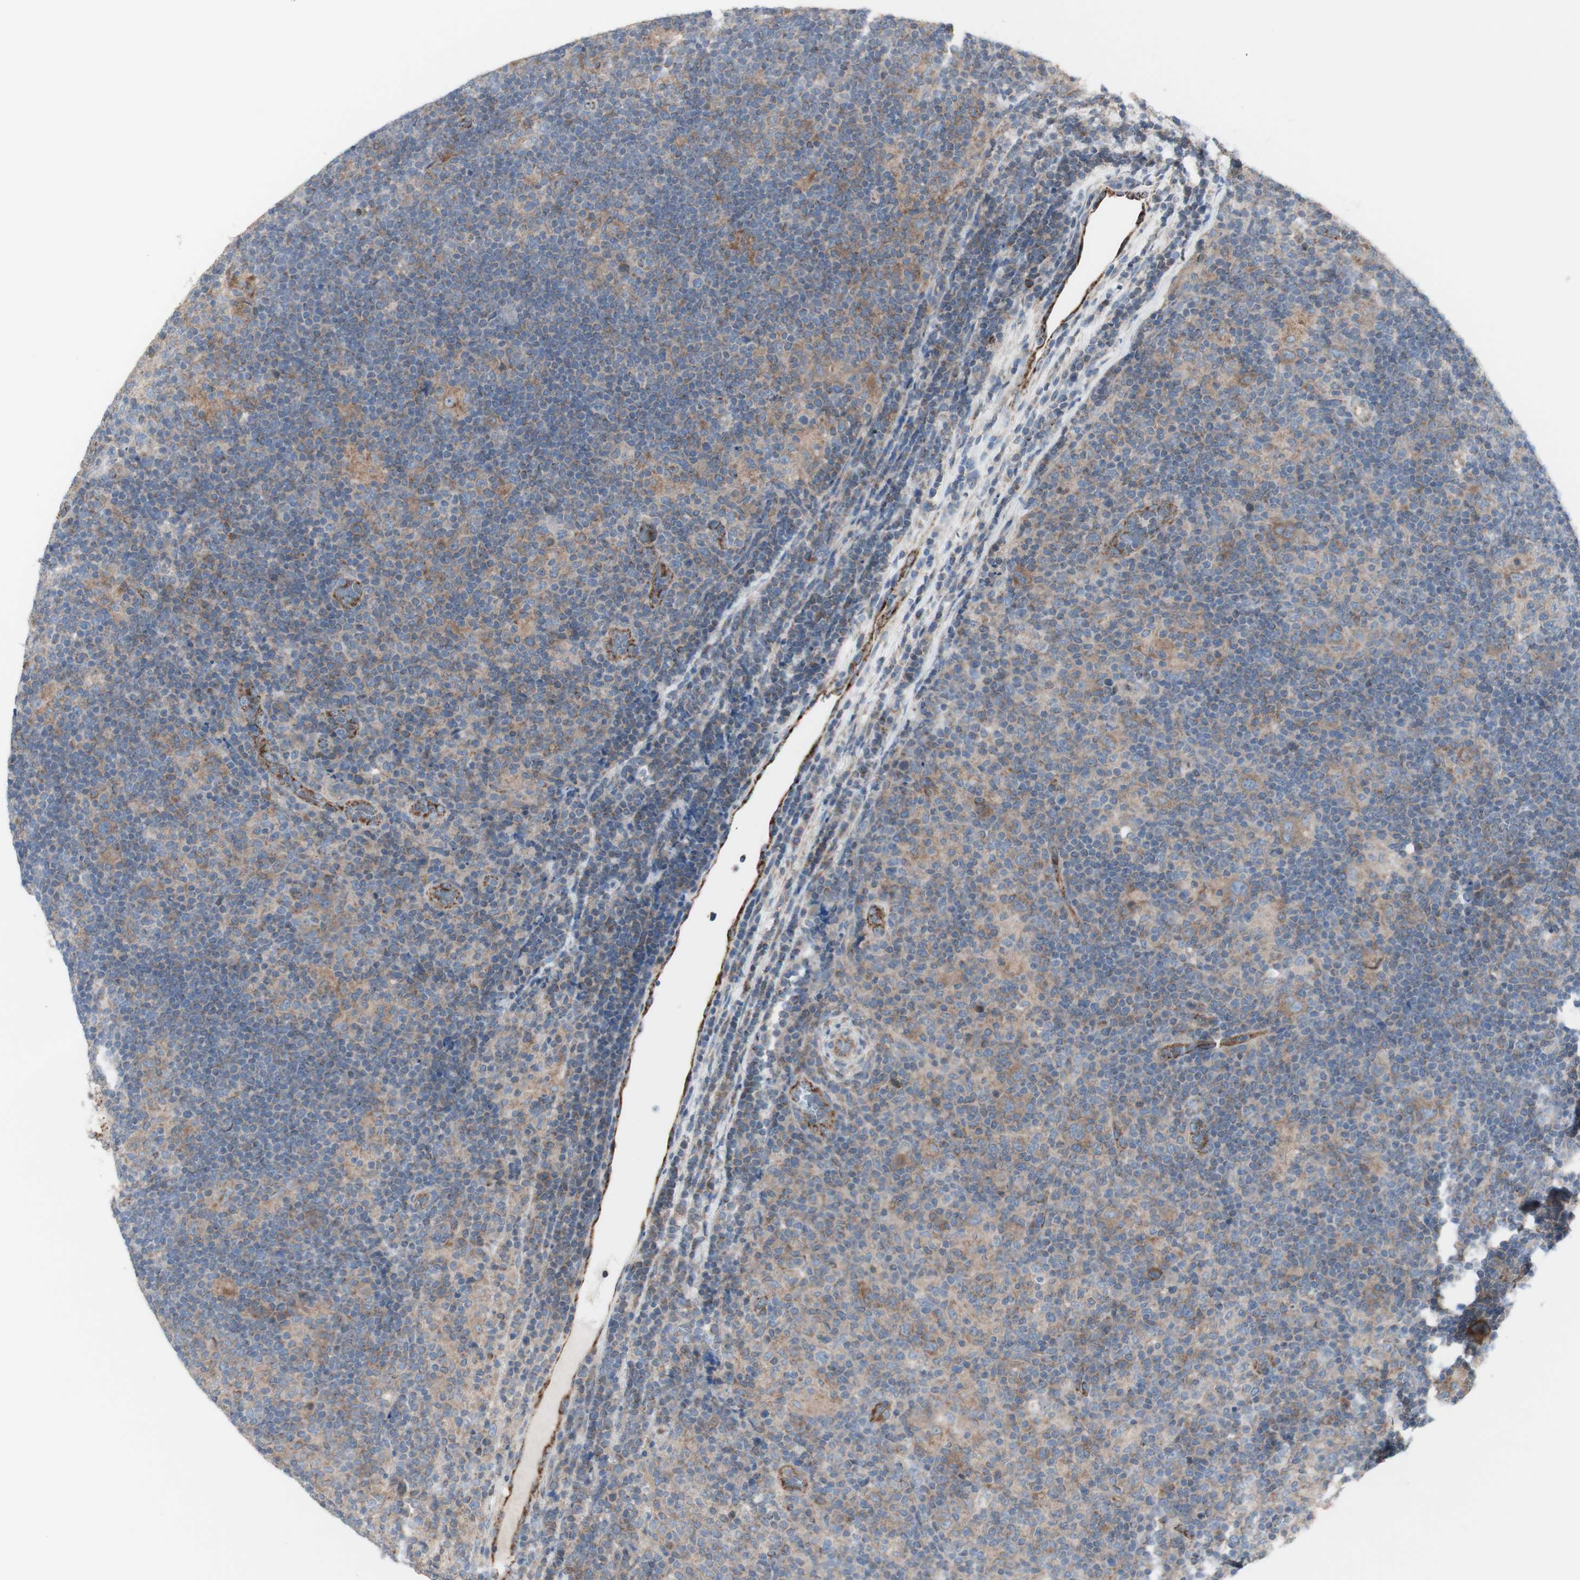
{"staining": {"intensity": "weak", "quantity": "<25%", "location": "cytoplasmic/membranous"}, "tissue": "lymphoma", "cell_type": "Tumor cells", "image_type": "cancer", "snomed": [{"axis": "morphology", "description": "Hodgkin's disease, NOS"}, {"axis": "topography", "description": "Lymph node"}], "caption": "DAB (3,3'-diaminobenzidine) immunohistochemical staining of human Hodgkin's disease displays no significant positivity in tumor cells.", "gene": "C3orf52", "patient": {"sex": "female", "age": 57}}